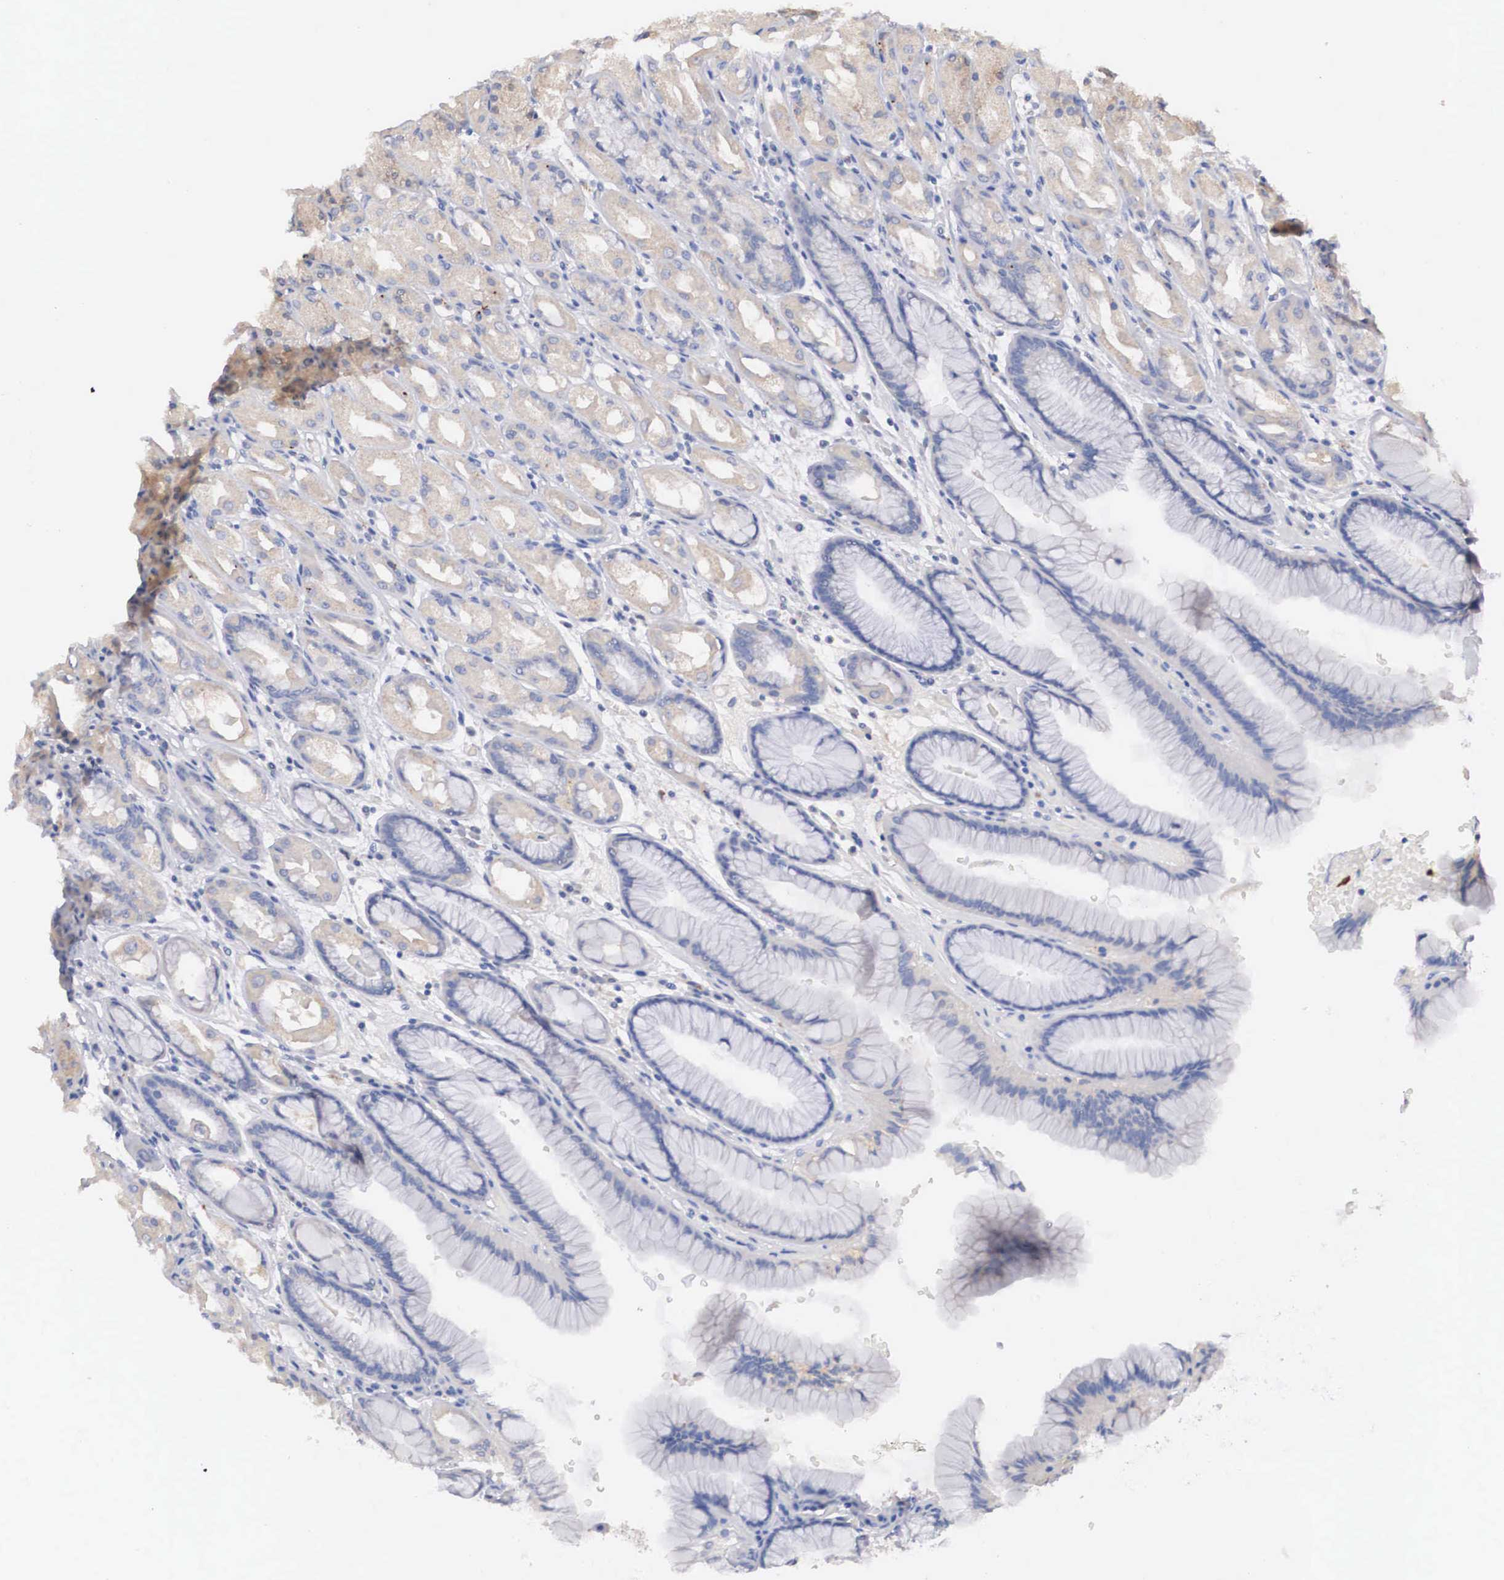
{"staining": {"intensity": "weak", "quantity": ">75%", "location": "cytoplasmic/membranous"}, "tissue": "stomach", "cell_type": "Glandular cells", "image_type": "normal", "snomed": [{"axis": "morphology", "description": "Normal tissue, NOS"}, {"axis": "topography", "description": "Stomach, upper"}], "caption": "Immunohistochemical staining of benign human stomach demonstrates weak cytoplasmic/membranous protein staining in about >75% of glandular cells.", "gene": "ABHD4", "patient": {"sex": "female", "age": 75}}